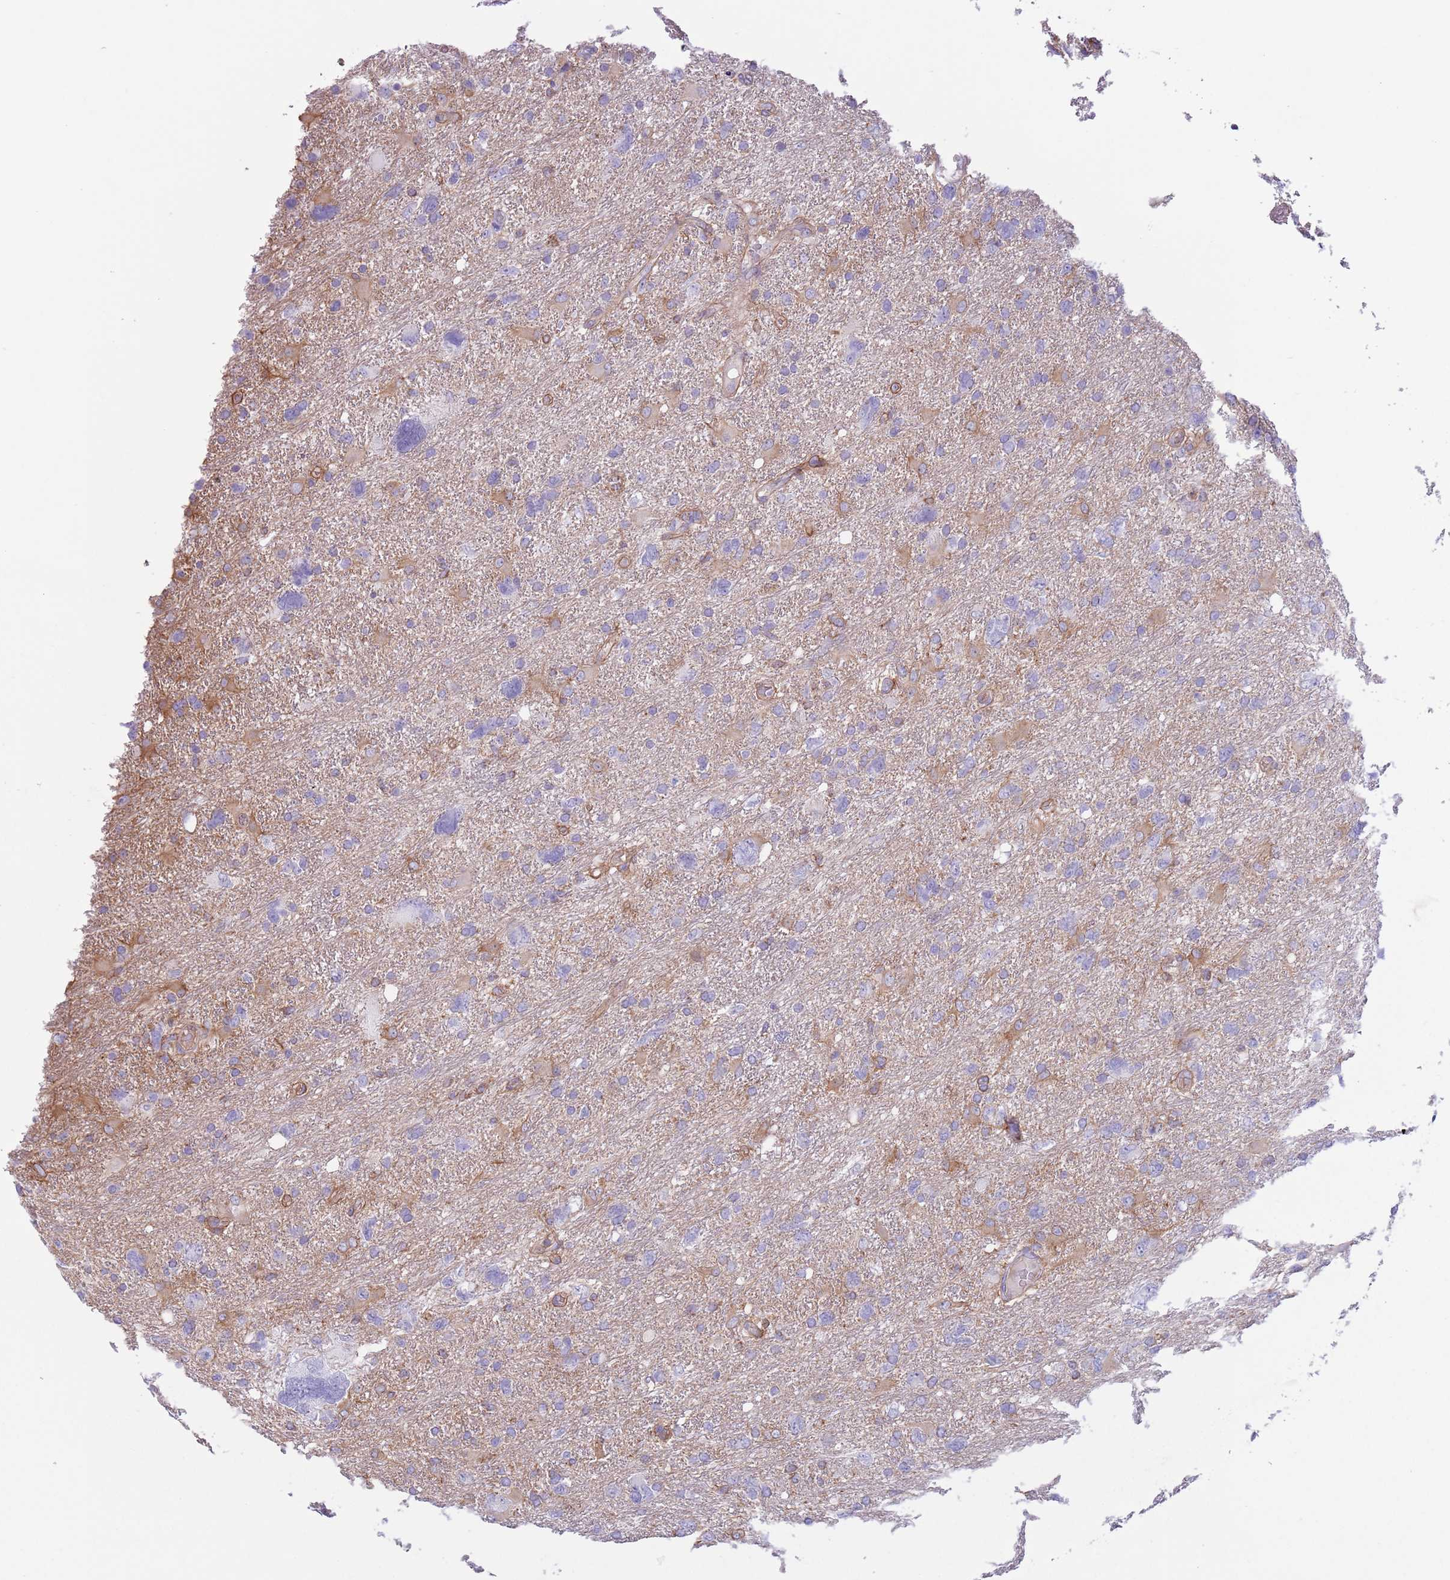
{"staining": {"intensity": "negative", "quantity": "none", "location": "none"}, "tissue": "glioma", "cell_type": "Tumor cells", "image_type": "cancer", "snomed": [{"axis": "morphology", "description": "Glioma, malignant, High grade"}, {"axis": "topography", "description": "Brain"}], "caption": "Immunohistochemistry (IHC) photomicrograph of high-grade glioma (malignant) stained for a protein (brown), which demonstrates no expression in tumor cells.", "gene": "RBP3", "patient": {"sex": "male", "age": 61}}